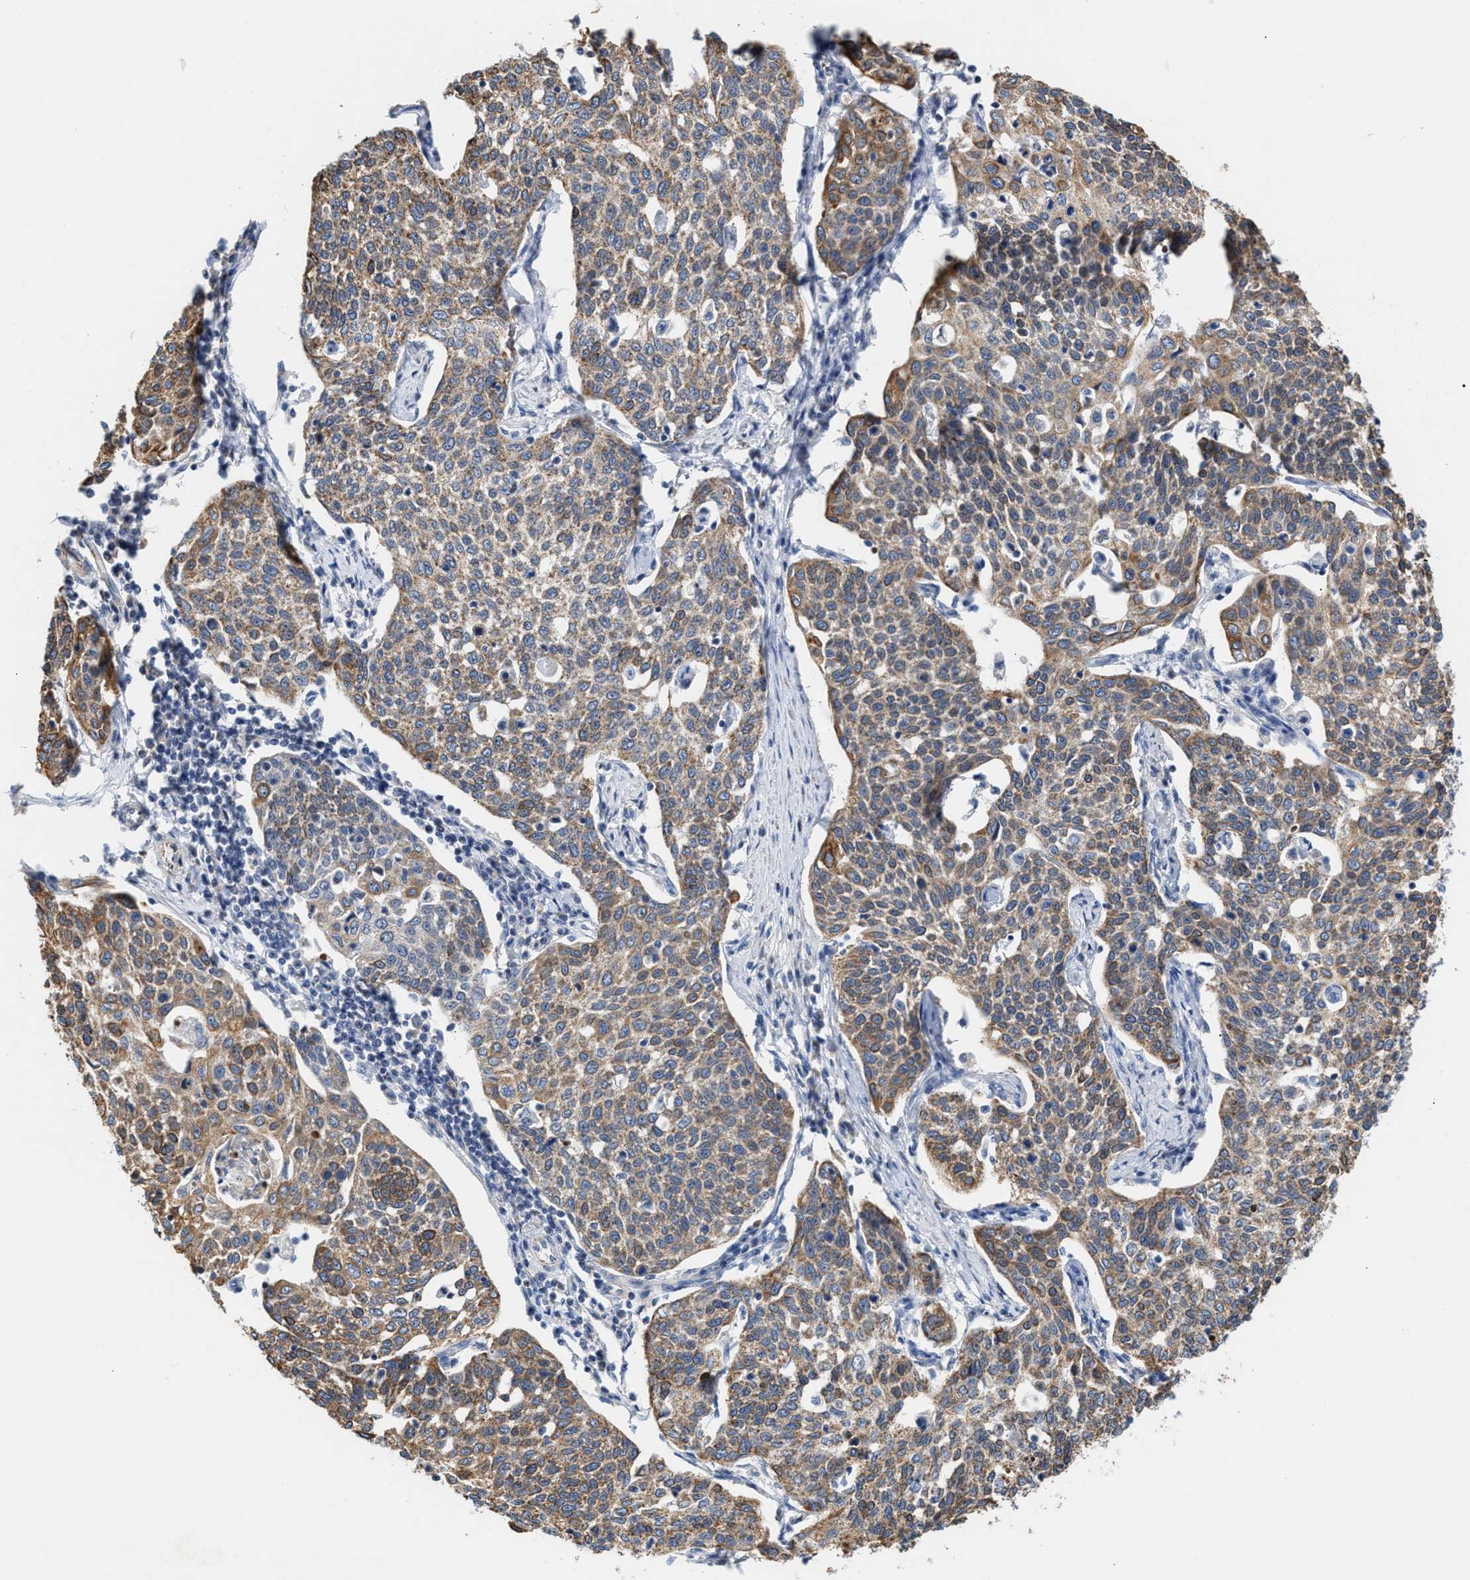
{"staining": {"intensity": "moderate", "quantity": ">75%", "location": "cytoplasmic/membranous"}, "tissue": "cervical cancer", "cell_type": "Tumor cells", "image_type": "cancer", "snomed": [{"axis": "morphology", "description": "Squamous cell carcinoma, NOS"}, {"axis": "topography", "description": "Cervix"}], "caption": "Immunohistochemistry staining of squamous cell carcinoma (cervical), which demonstrates medium levels of moderate cytoplasmic/membranous staining in about >75% of tumor cells indicating moderate cytoplasmic/membranous protein positivity. The staining was performed using DAB (3,3'-diaminobenzidine) (brown) for protein detection and nuclei were counterstained in hematoxylin (blue).", "gene": "JAG1", "patient": {"sex": "female", "age": 34}}